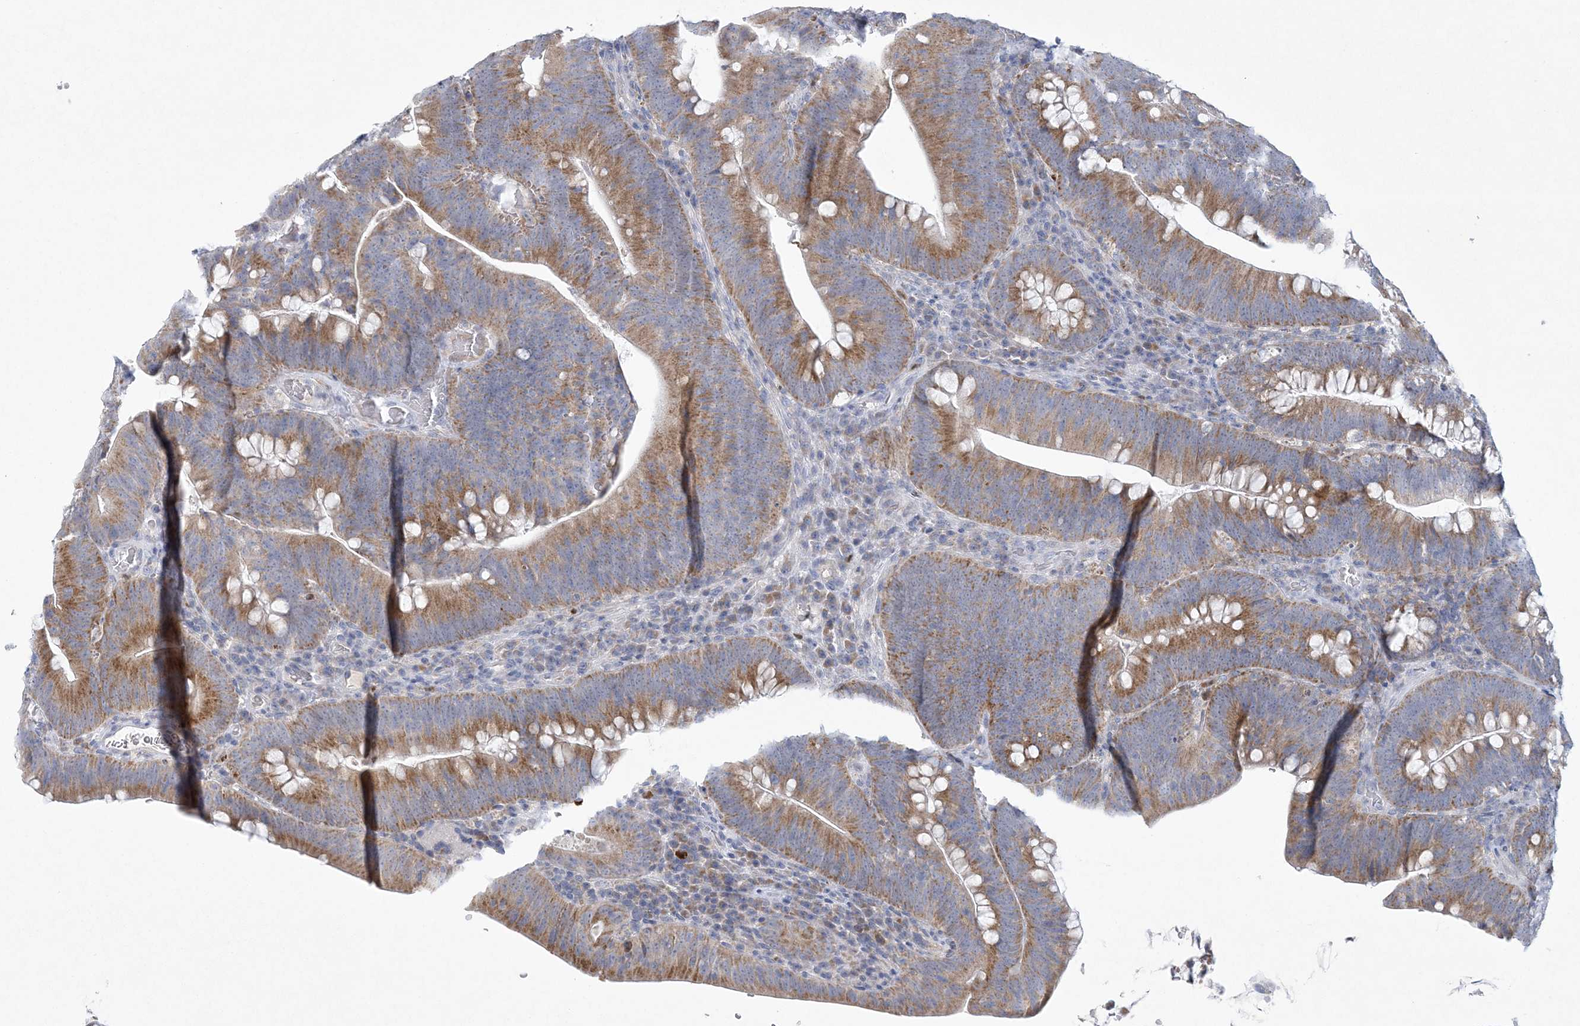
{"staining": {"intensity": "moderate", "quantity": ">75%", "location": "cytoplasmic/membranous"}, "tissue": "colorectal cancer", "cell_type": "Tumor cells", "image_type": "cancer", "snomed": [{"axis": "morphology", "description": "Normal tissue, NOS"}, {"axis": "topography", "description": "Colon"}], "caption": "Colorectal cancer stained with DAB (3,3'-diaminobenzidine) immunohistochemistry demonstrates medium levels of moderate cytoplasmic/membranous positivity in approximately >75% of tumor cells.", "gene": "NIPAL1", "patient": {"sex": "female", "age": 82}}